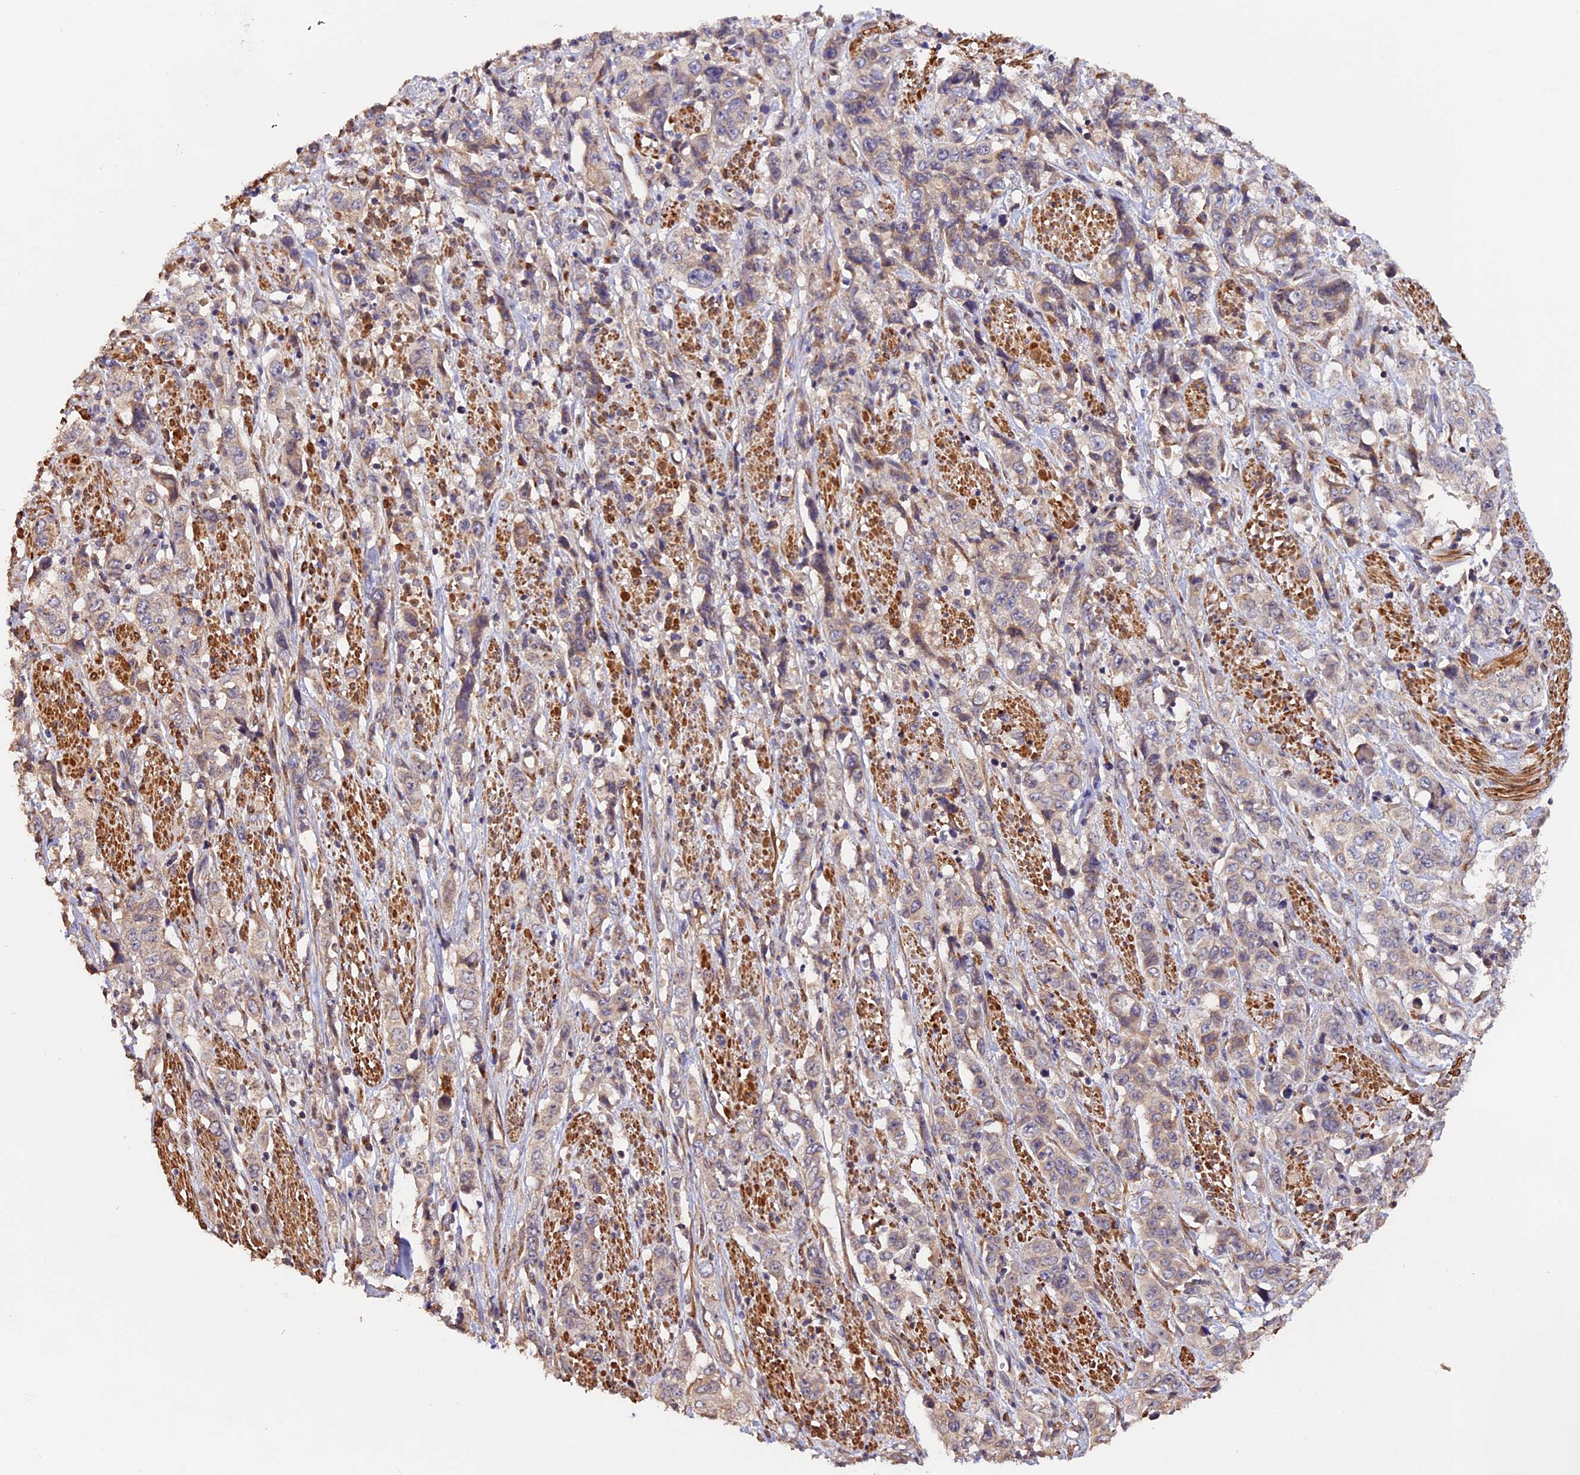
{"staining": {"intensity": "weak", "quantity": "<25%", "location": "cytoplasmic/membranous"}, "tissue": "stomach cancer", "cell_type": "Tumor cells", "image_type": "cancer", "snomed": [{"axis": "morphology", "description": "Adenocarcinoma, NOS"}, {"axis": "topography", "description": "Stomach, upper"}], "caption": "The immunohistochemistry (IHC) photomicrograph has no significant expression in tumor cells of stomach cancer (adenocarcinoma) tissue.", "gene": "TANGO6", "patient": {"sex": "male", "age": 62}}